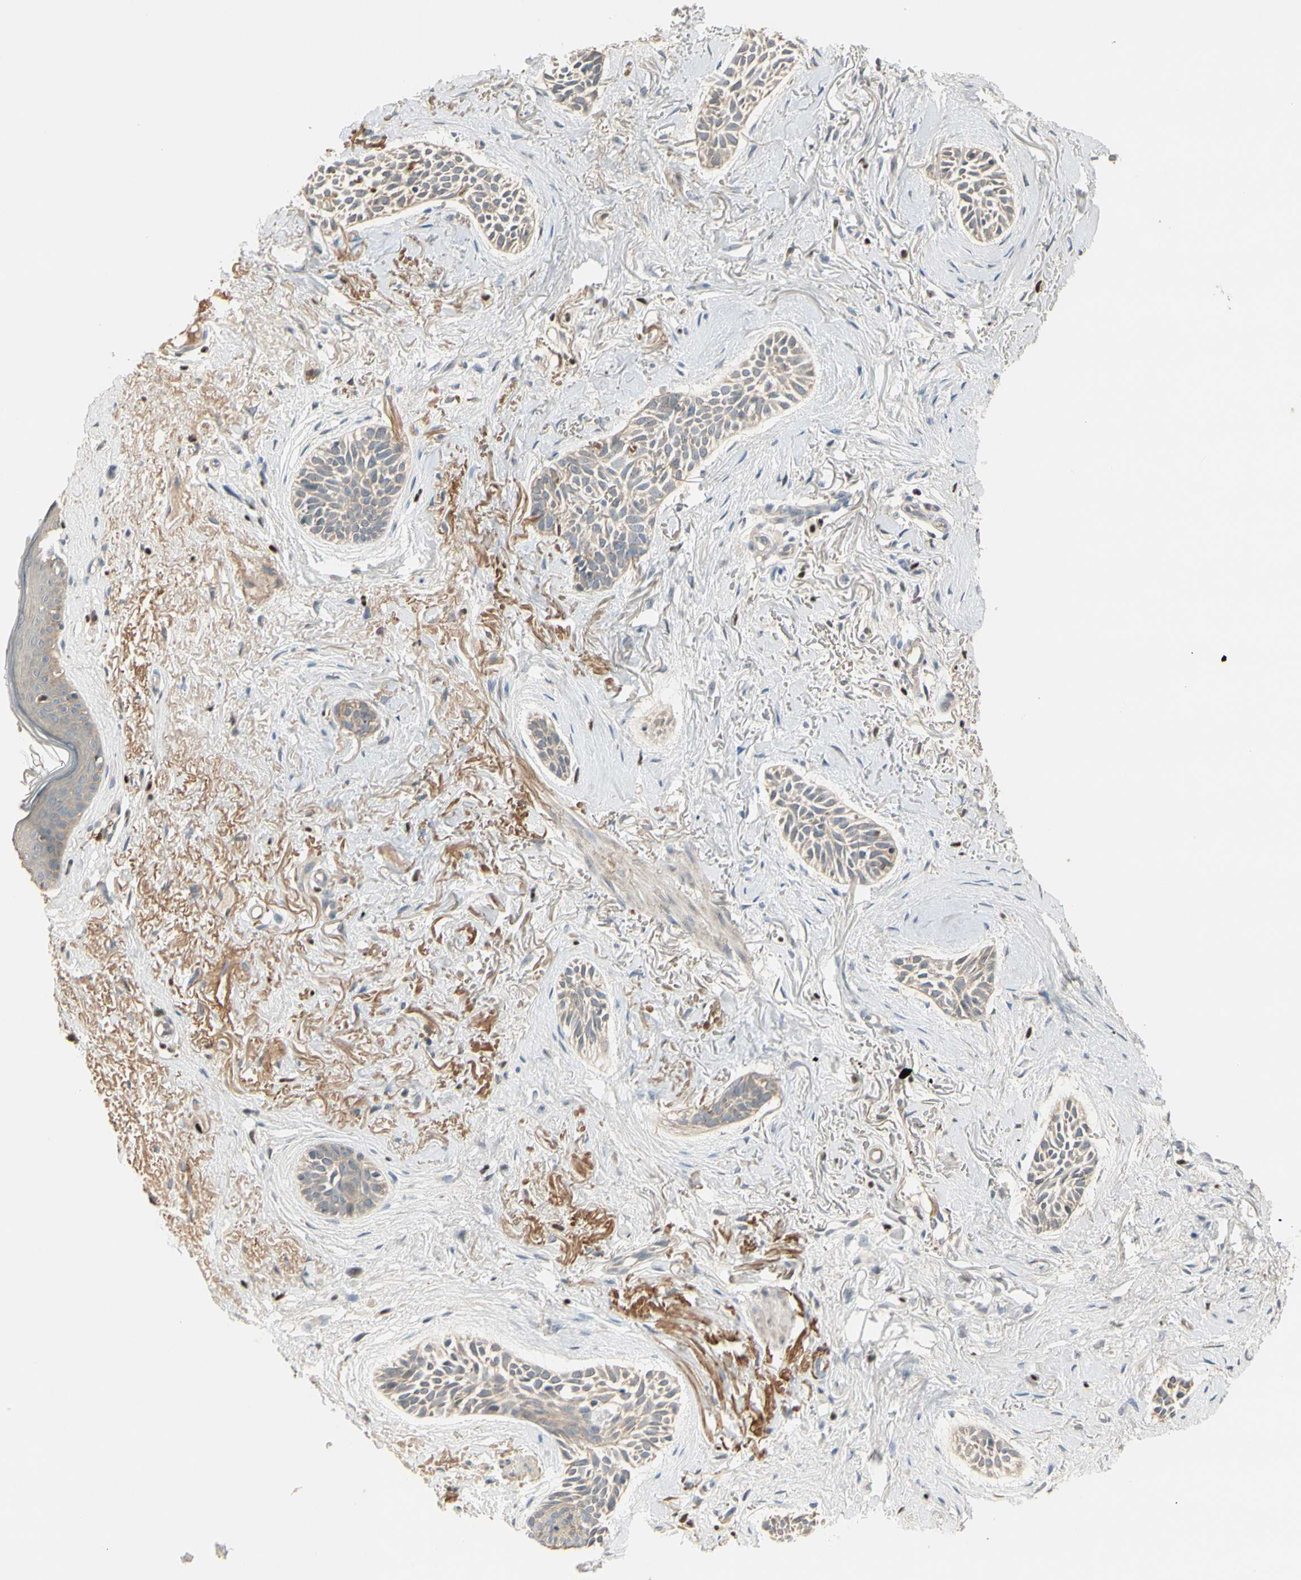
{"staining": {"intensity": "weak", "quantity": ">75%", "location": "cytoplasmic/membranous"}, "tissue": "skin cancer", "cell_type": "Tumor cells", "image_type": "cancer", "snomed": [{"axis": "morphology", "description": "Normal tissue, NOS"}, {"axis": "morphology", "description": "Basal cell carcinoma"}, {"axis": "topography", "description": "Skin"}], "caption": "The micrograph exhibits staining of skin basal cell carcinoma, revealing weak cytoplasmic/membranous protein staining (brown color) within tumor cells.", "gene": "NFYA", "patient": {"sex": "female", "age": 84}}